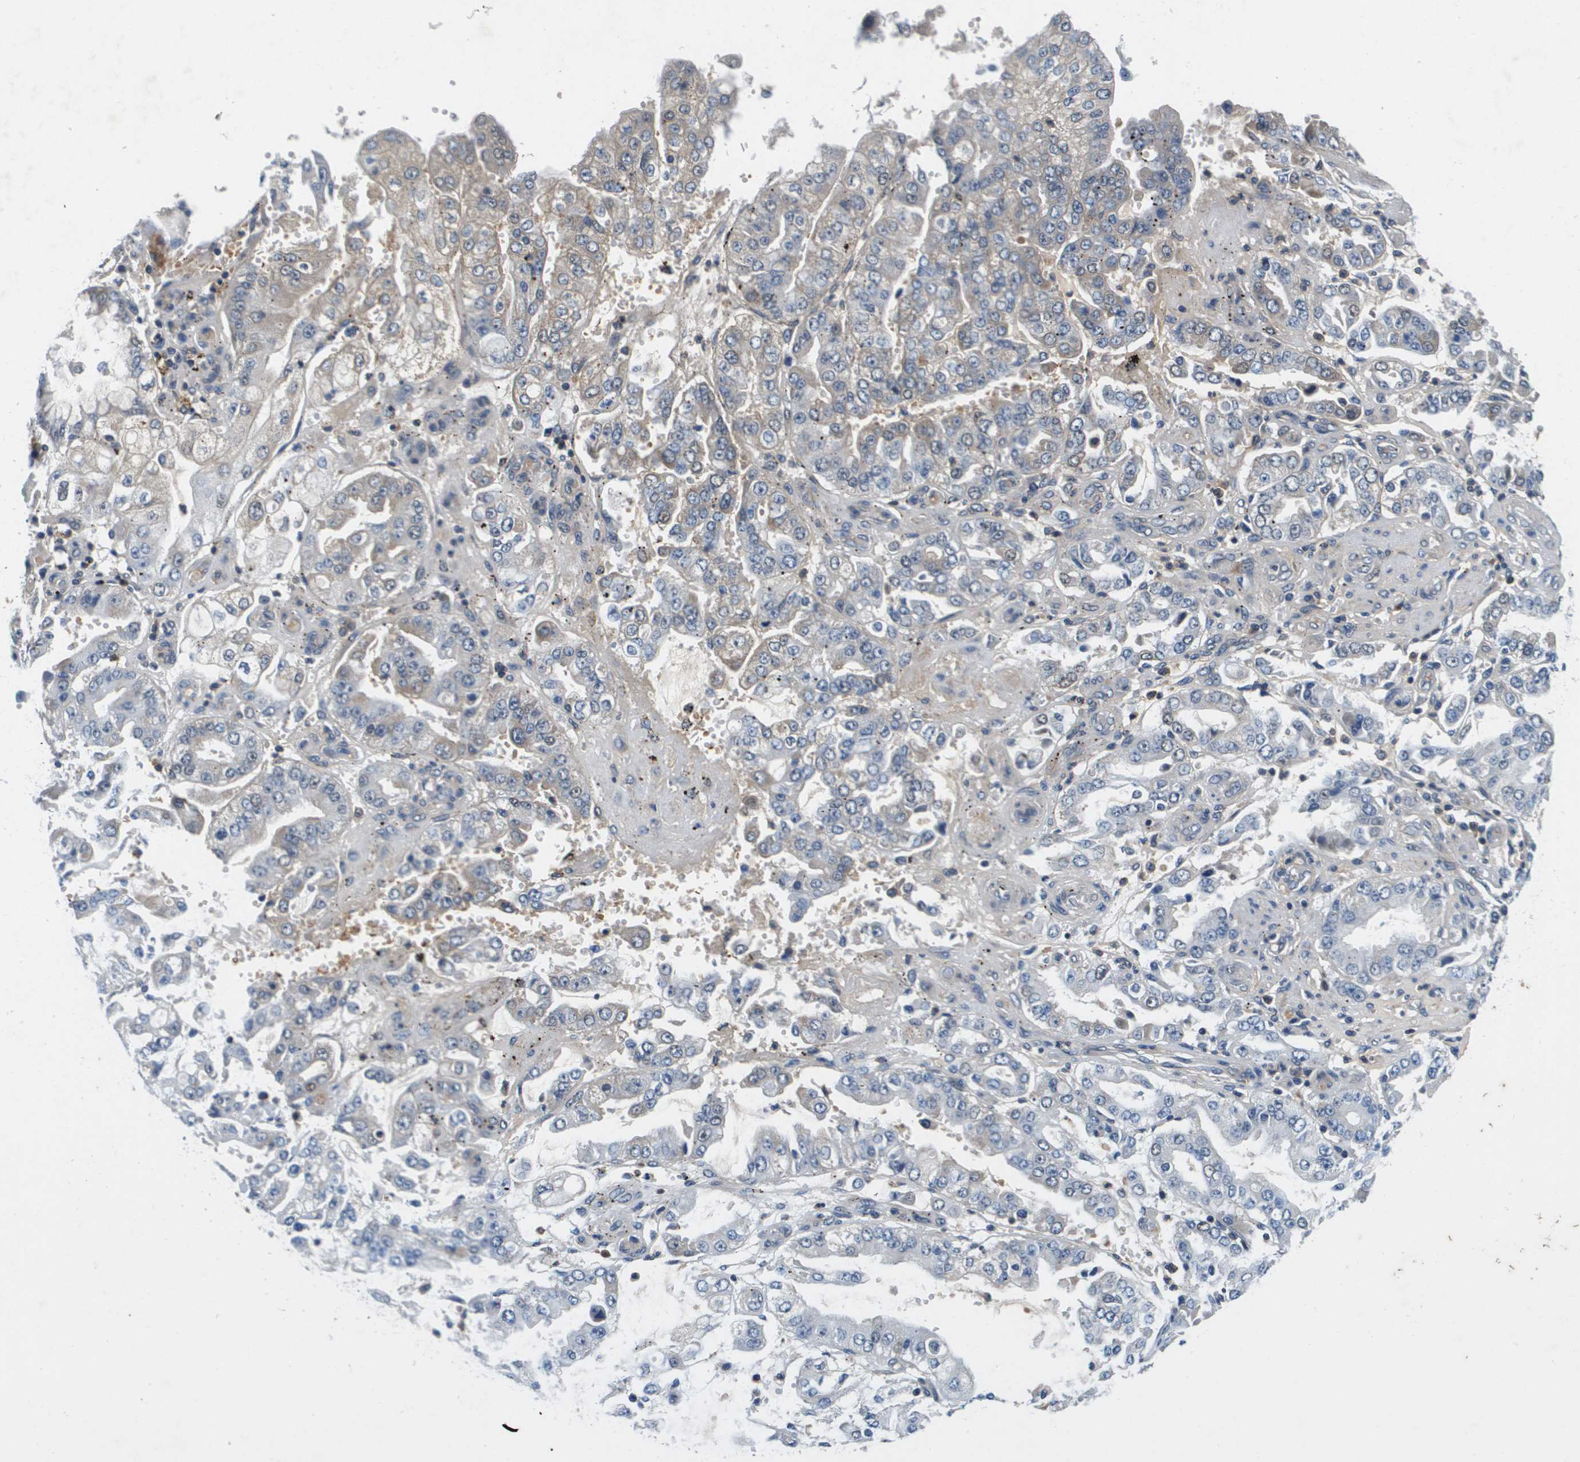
{"staining": {"intensity": "negative", "quantity": "none", "location": "none"}, "tissue": "stomach cancer", "cell_type": "Tumor cells", "image_type": "cancer", "snomed": [{"axis": "morphology", "description": "Adenocarcinoma, NOS"}, {"axis": "topography", "description": "Stomach"}], "caption": "Tumor cells show no significant protein staining in adenocarcinoma (stomach).", "gene": "KCNQ5", "patient": {"sex": "male", "age": 76}}